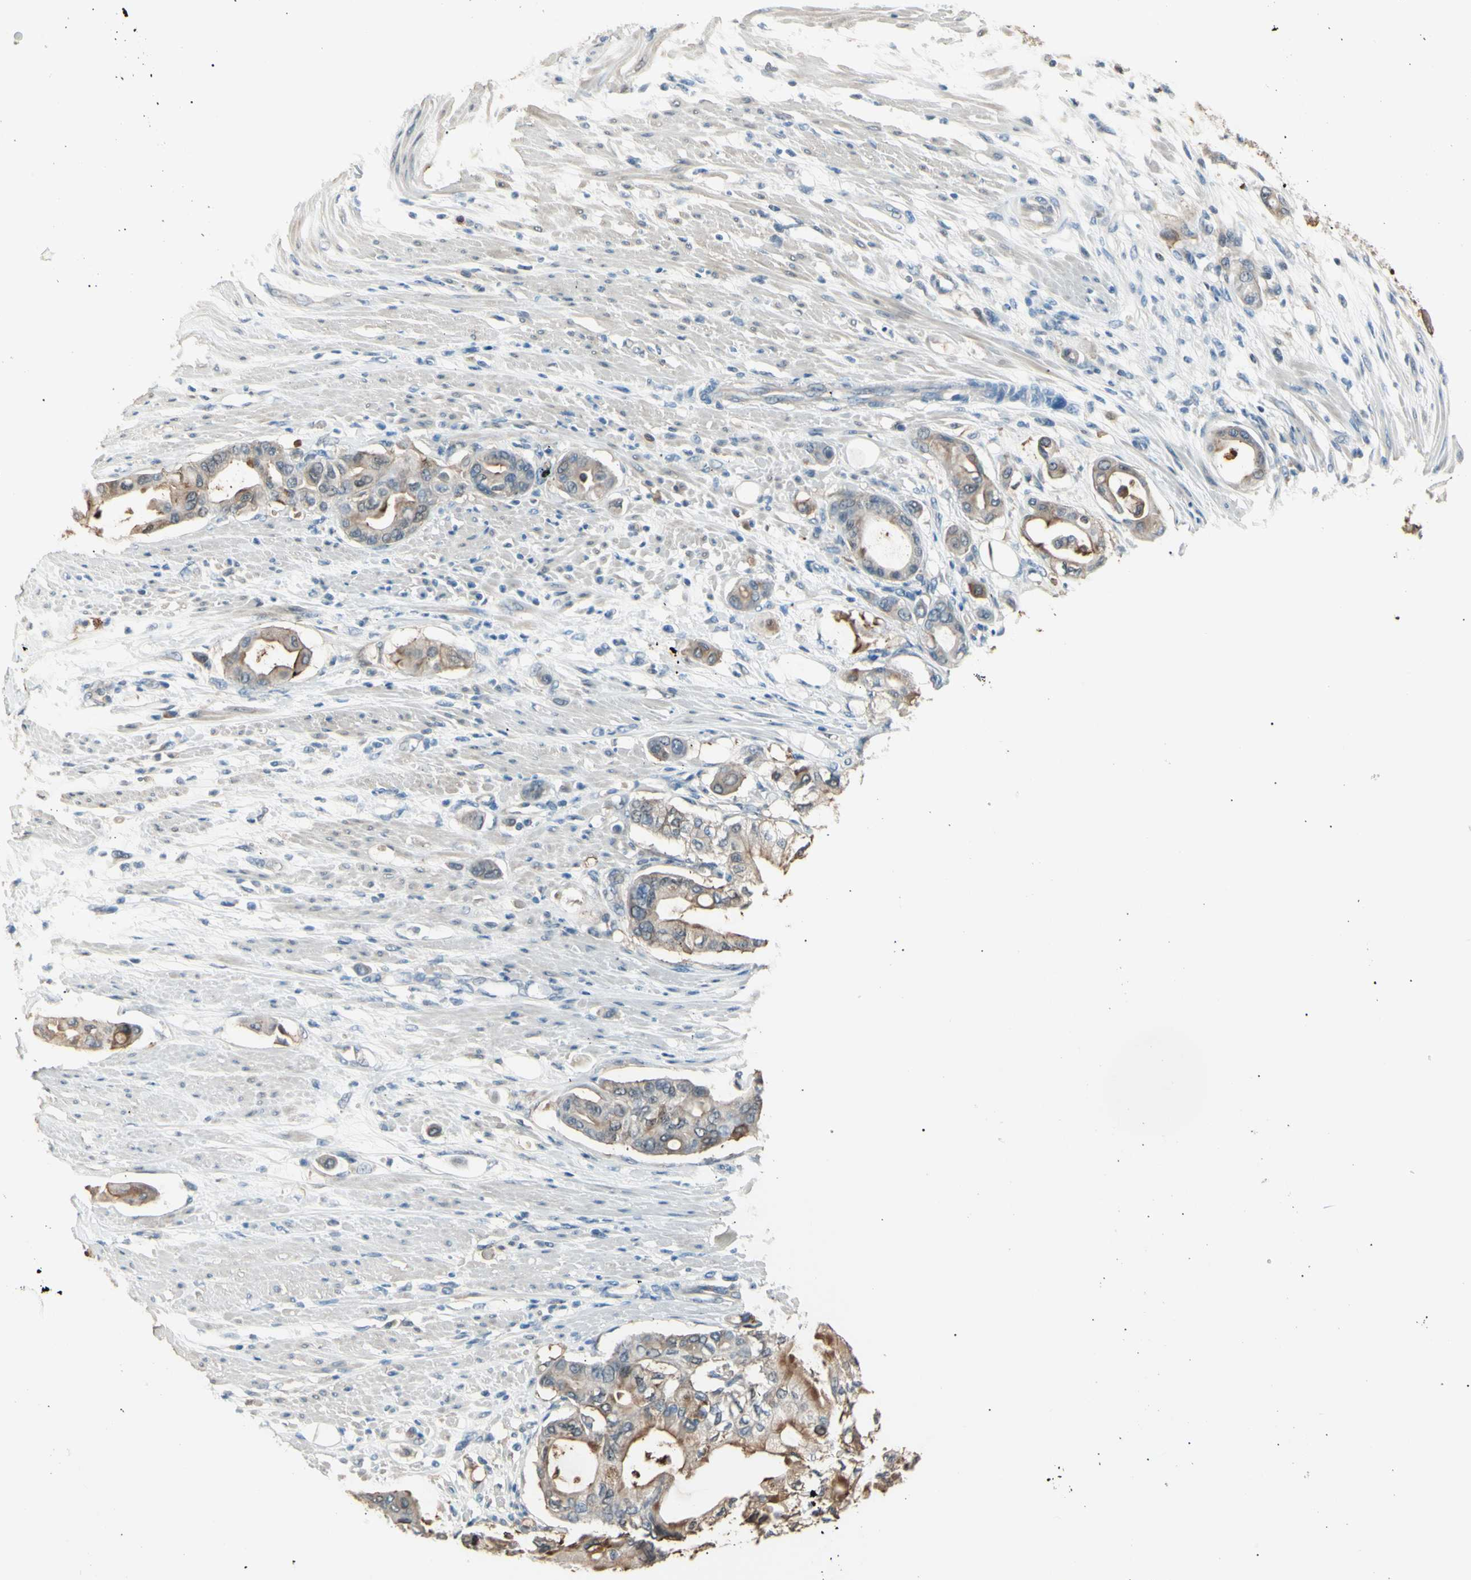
{"staining": {"intensity": "moderate", "quantity": "25%-75%", "location": "cytoplasmic/membranous"}, "tissue": "pancreatic cancer", "cell_type": "Tumor cells", "image_type": "cancer", "snomed": [{"axis": "morphology", "description": "Adenocarcinoma, NOS"}, {"axis": "morphology", "description": "Adenocarcinoma, metastatic, NOS"}, {"axis": "topography", "description": "Lymph node"}, {"axis": "topography", "description": "Pancreas"}, {"axis": "topography", "description": "Duodenum"}], "caption": "Protein expression by immunohistochemistry exhibits moderate cytoplasmic/membranous staining in approximately 25%-75% of tumor cells in pancreatic adenocarcinoma.", "gene": "LHPP", "patient": {"sex": "female", "age": 64}}